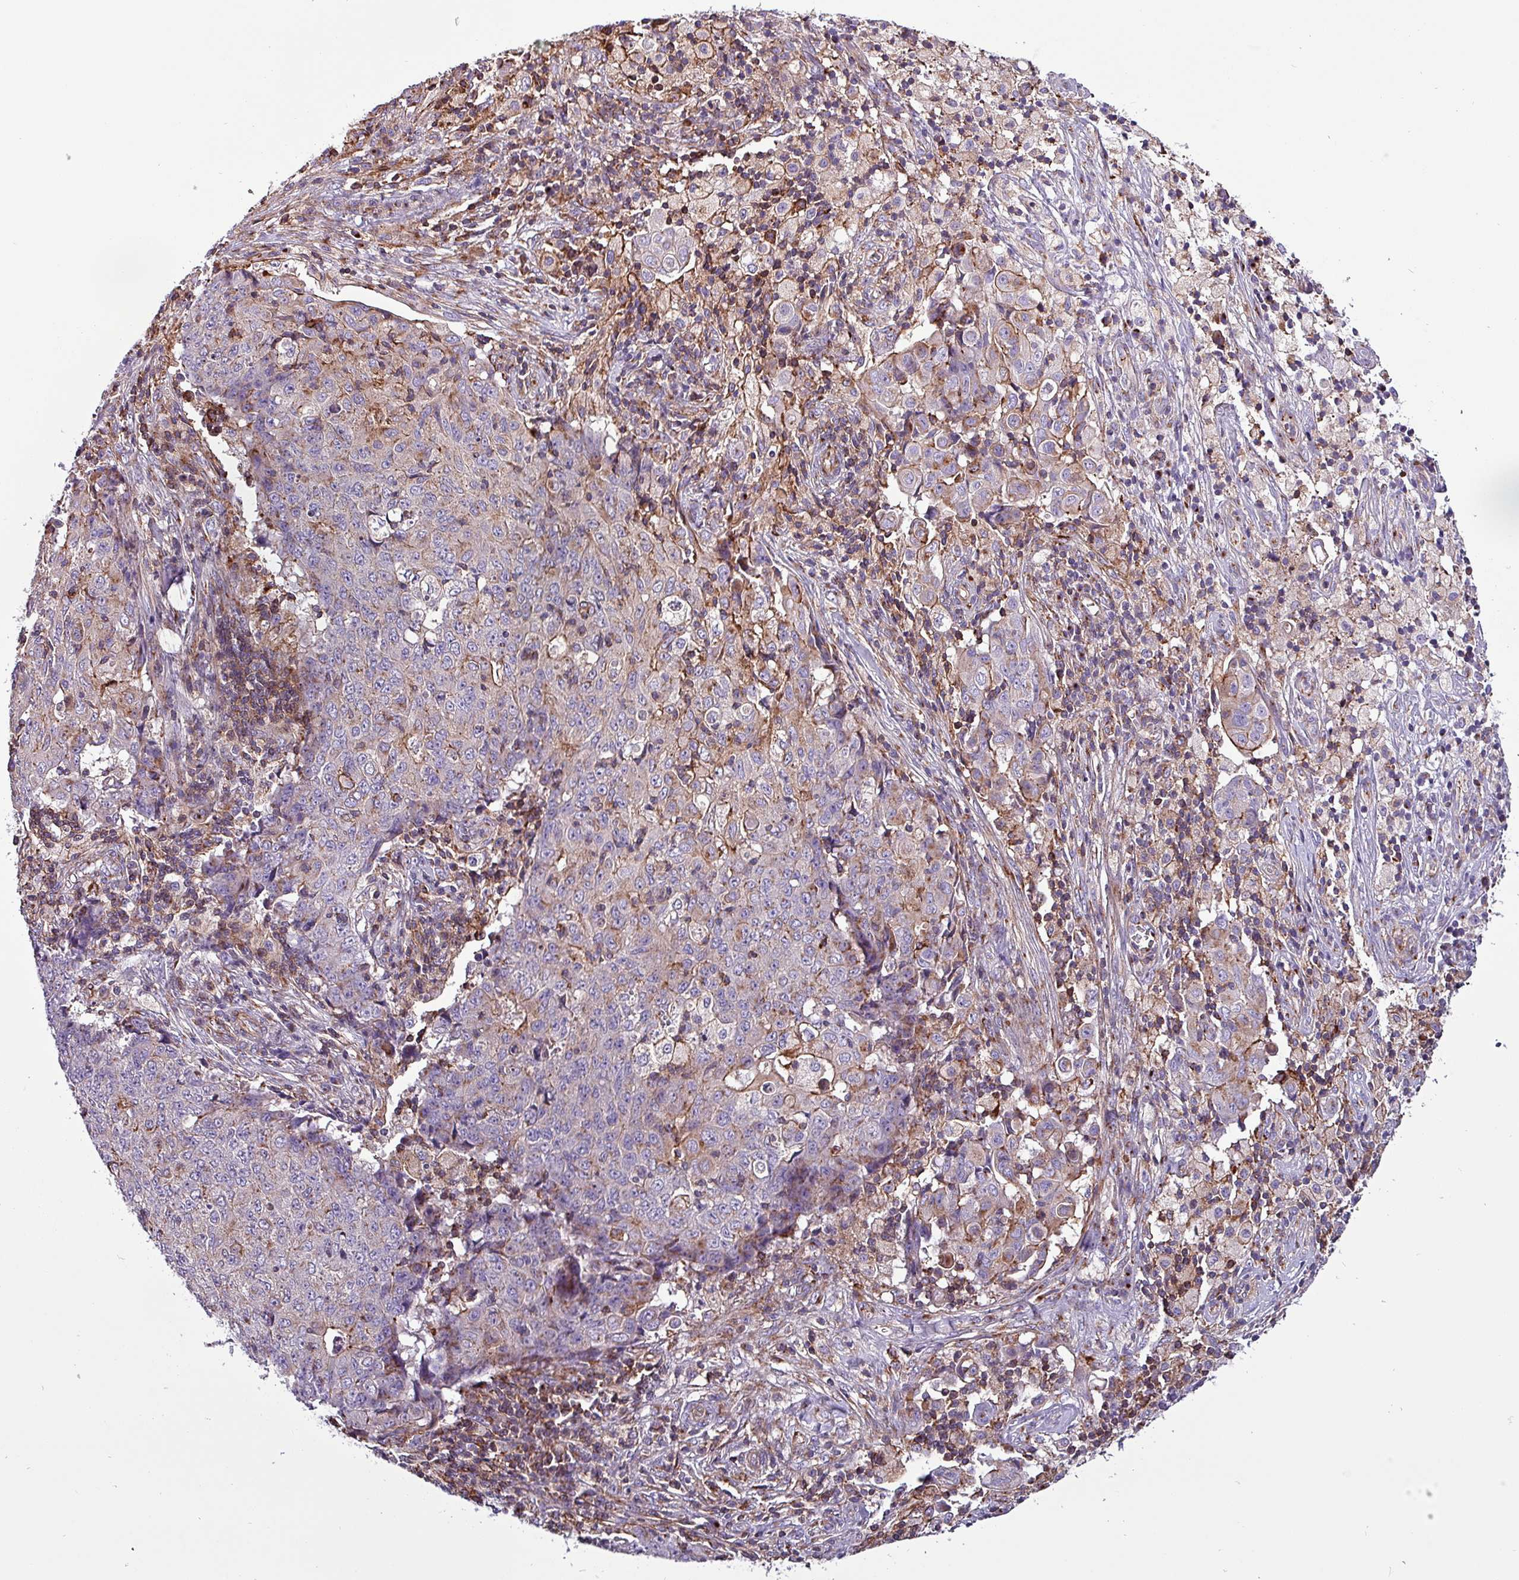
{"staining": {"intensity": "negative", "quantity": "none", "location": "none"}, "tissue": "ovarian cancer", "cell_type": "Tumor cells", "image_type": "cancer", "snomed": [{"axis": "morphology", "description": "Carcinoma, endometroid"}, {"axis": "topography", "description": "Ovary"}], "caption": "An immunohistochemistry image of ovarian cancer is shown. There is no staining in tumor cells of ovarian cancer.", "gene": "VAMP4", "patient": {"sex": "female", "age": 42}}